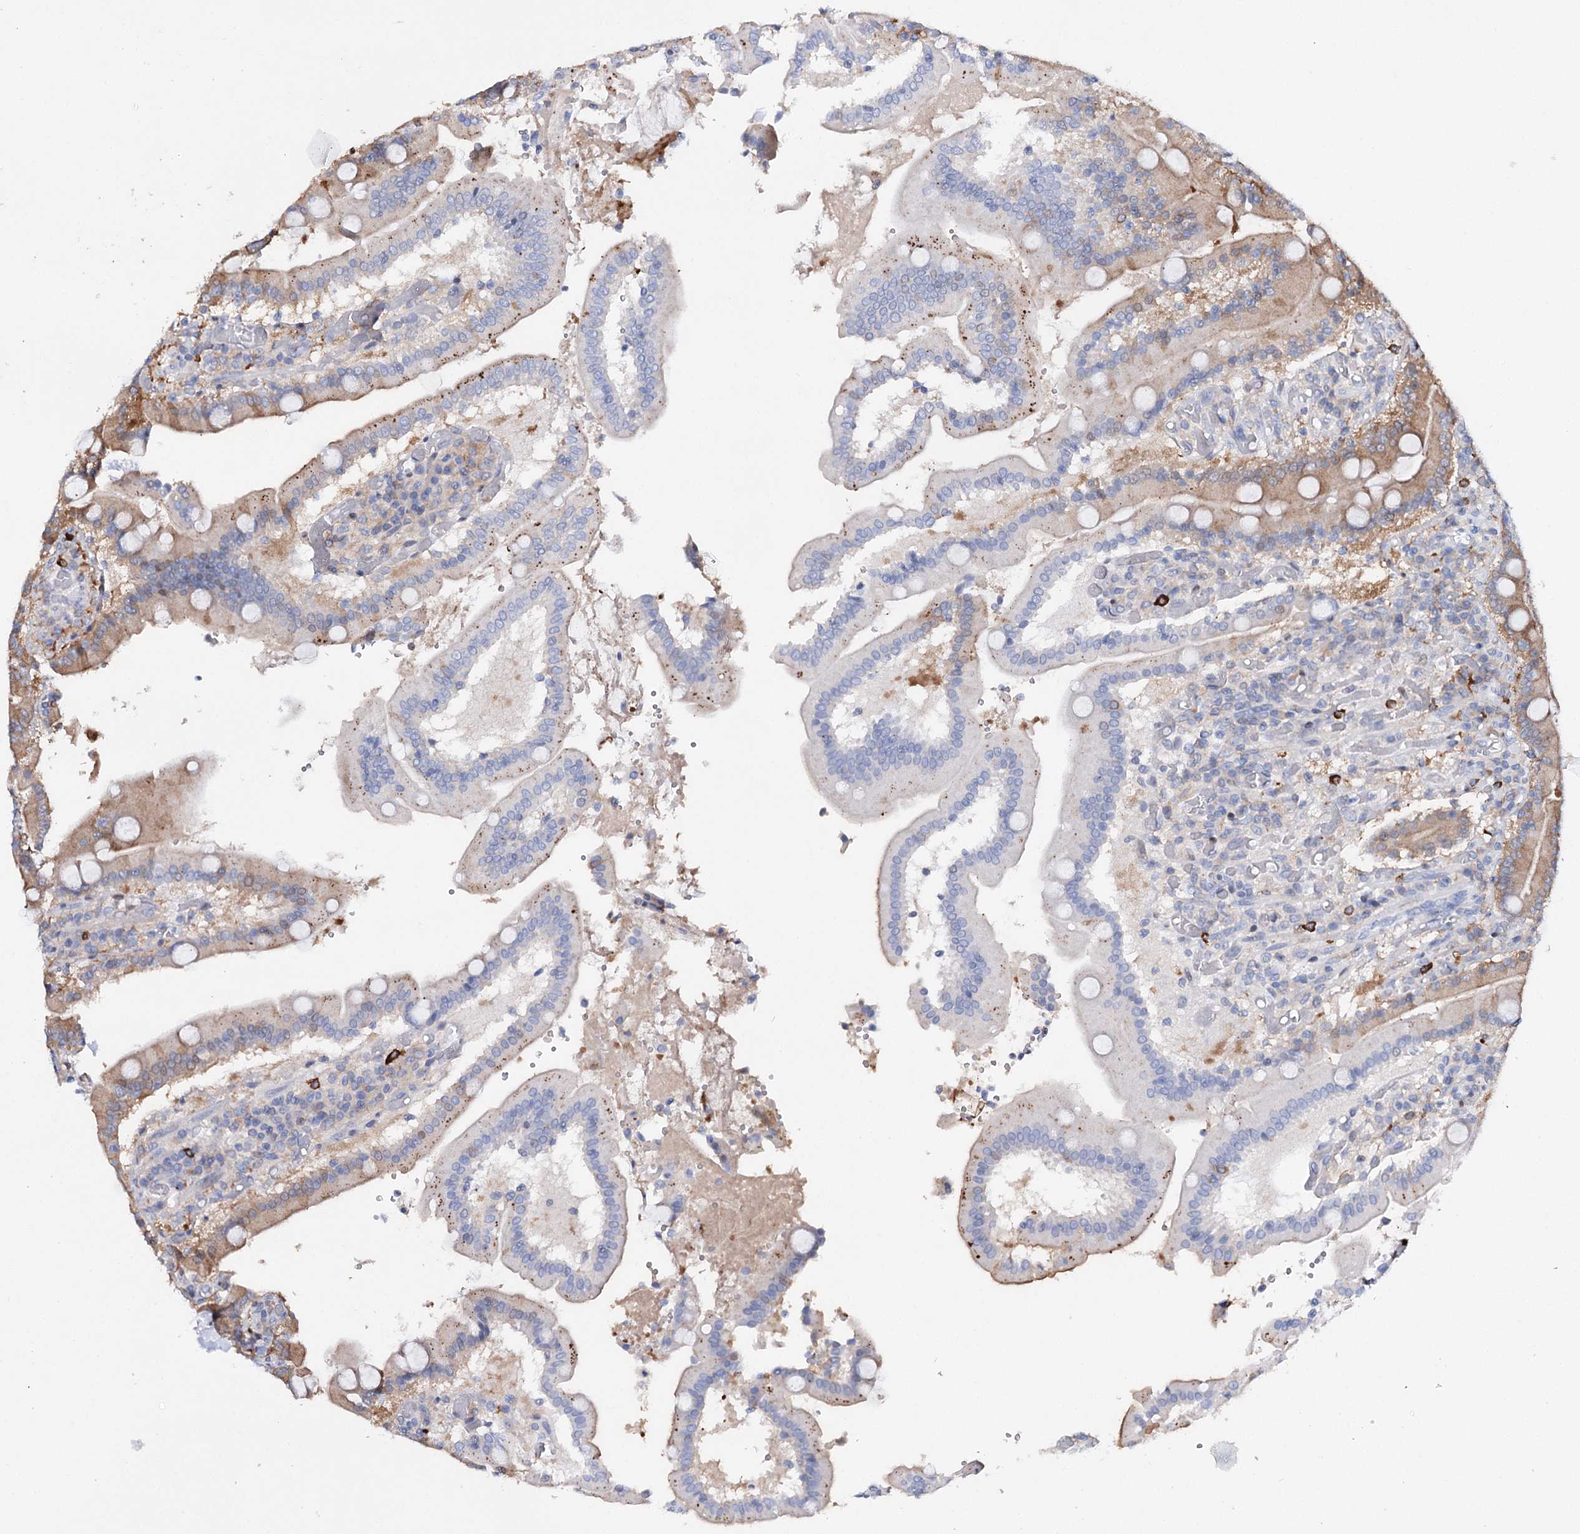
{"staining": {"intensity": "moderate", "quantity": "25%-75%", "location": "cytoplasmic/membranous"}, "tissue": "duodenum", "cell_type": "Glandular cells", "image_type": "normal", "snomed": [{"axis": "morphology", "description": "Normal tissue, NOS"}, {"axis": "topography", "description": "Duodenum"}], "caption": "DAB (3,3'-diaminobenzidine) immunohistochemical staining of normal human duodenum reveals moderate cytoplasmic/membranous protein expression in approximately 25%-75% of glandular cells.", "gene": "CFAP46", "patient": {"sex": "female", "age": 62}}